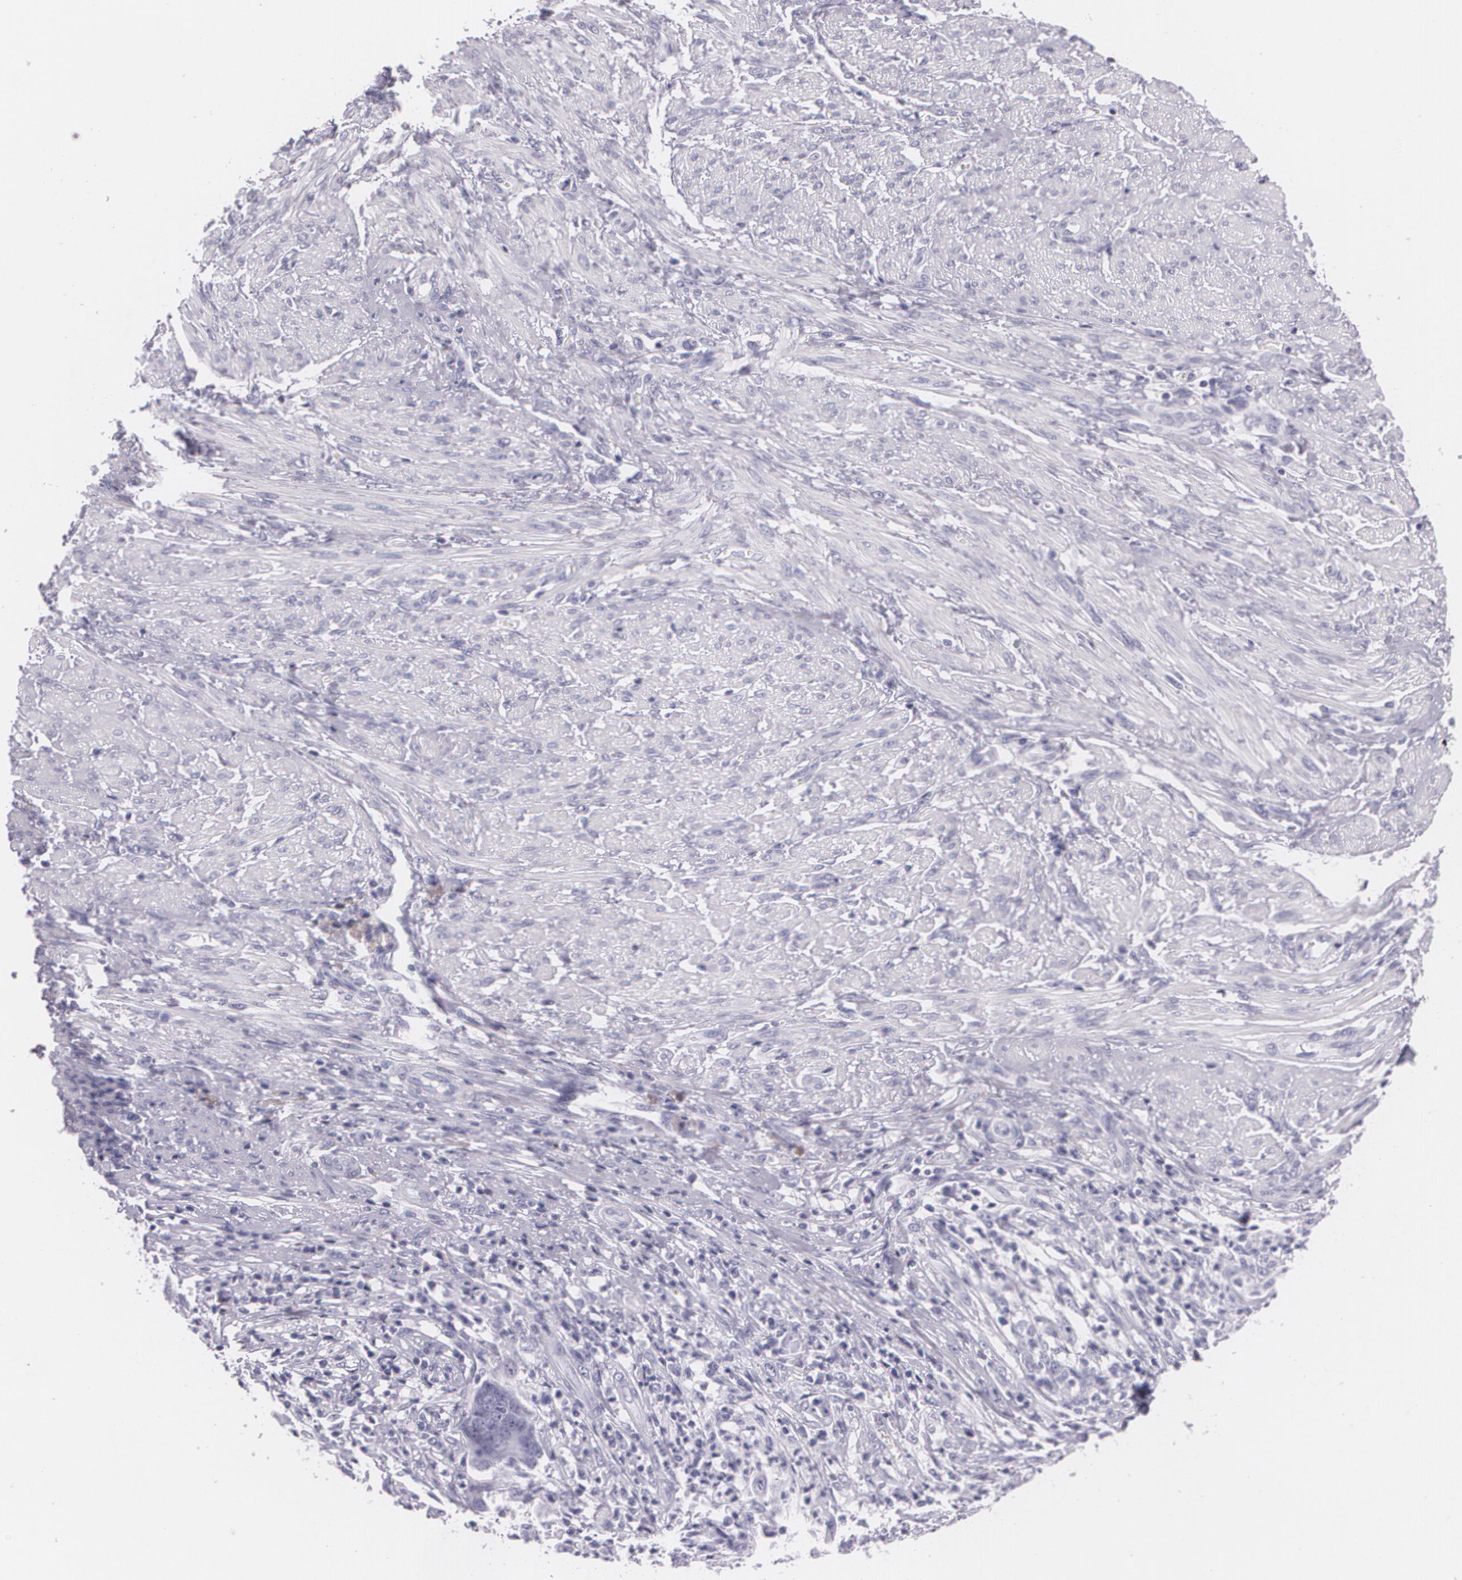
{"staining": {"intensity": "negative", "quantity": "none", "location": "none"}, "tissue": "endometrial cancer", "cell_type": "Tumor cells", "image_type": "cancer", "snomed": [{"axis": "morphology", "description": "Adenocarcinoma, NOS"}, {"axis": "topography", "description": "Endometrium"}], "caption": "Immunohistochemistry of endometrial adenocarcinoma exhibits no positivity in tumor cells.", "gene": "DLG4", "patient": {"sex": "female", "age": 63}}